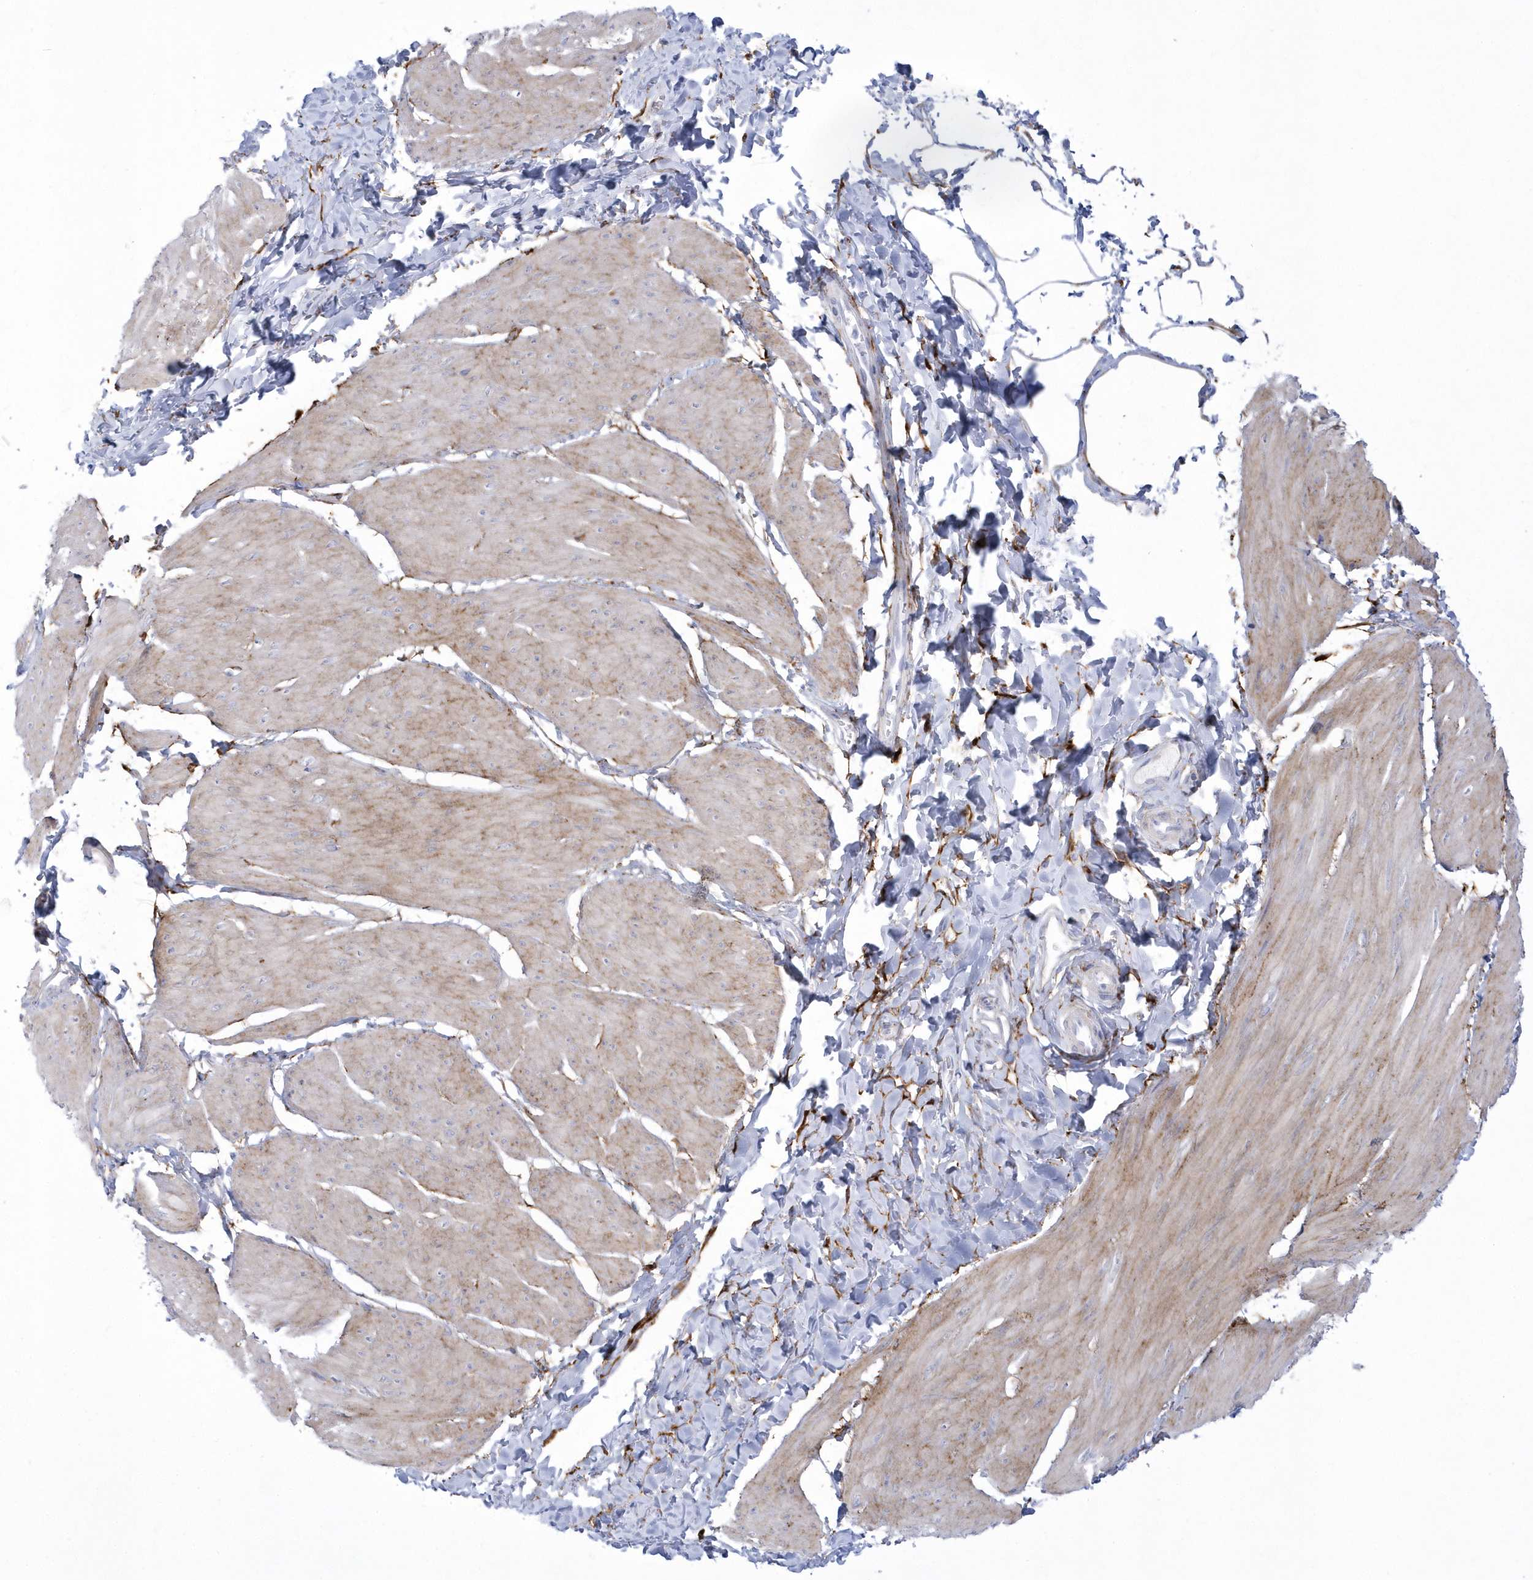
{"staining": {"intensity": "moderate", "quantity": "<25%", "location": "cytoplasmic/membranous"}, "tissue": "smooth muscle", "cell_type": "Smooth muscle cells", "image_type": "normal", "snomed": [{"axis": "morphology", "description": "Urothelial carcinoma, High grade"}, {"axis": "topography", "description": "Urinary bladder"}], "caption": "A brown stain shows moderate cytoplasmic/membranous positivity of a protein in smooth muscle cells of benign smooth muscle. Using DAB (brown) and hematoxylin (blue) stains, captured at high magnification using brightfield microscopy.", "gene": "WDR27", "patient": {"sex": "male", "age": 46}}